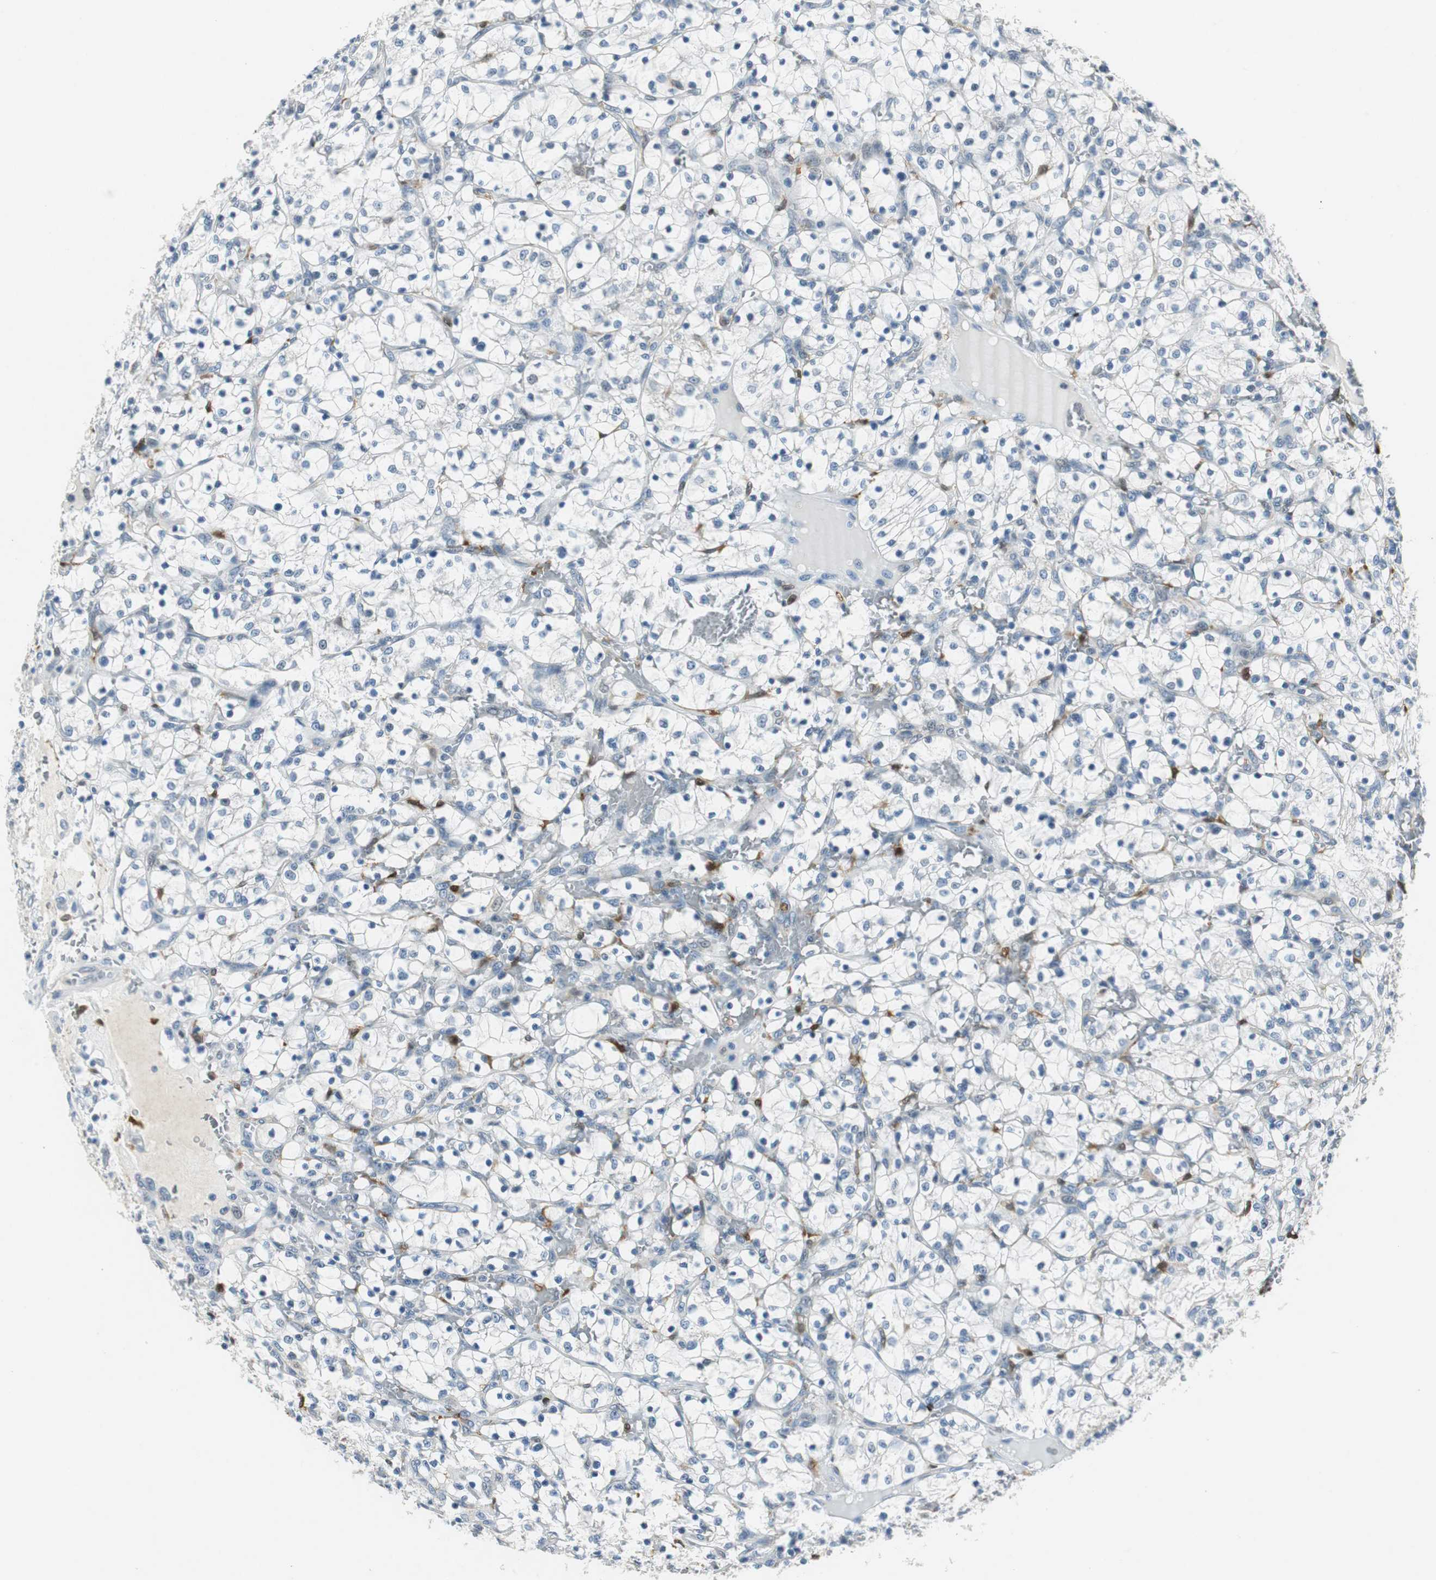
{"staining": {"intensity": "negative", "quantity": "none", "location": "none"}, "tissue": "renal cancer", "cell_type": "Tumor cells", "image_type": "cancer", "snomed": [{"axis": "morphology", "description": "Adenocarcinoma, NOS"}, {"axis": "topography", "description": "Kidney"}], "caption": "Tumor cells are negative for protein expression in human adenocarcinoma (renal).", "gene": "ME1", "patient": {"sex": "female", "age": 69}}